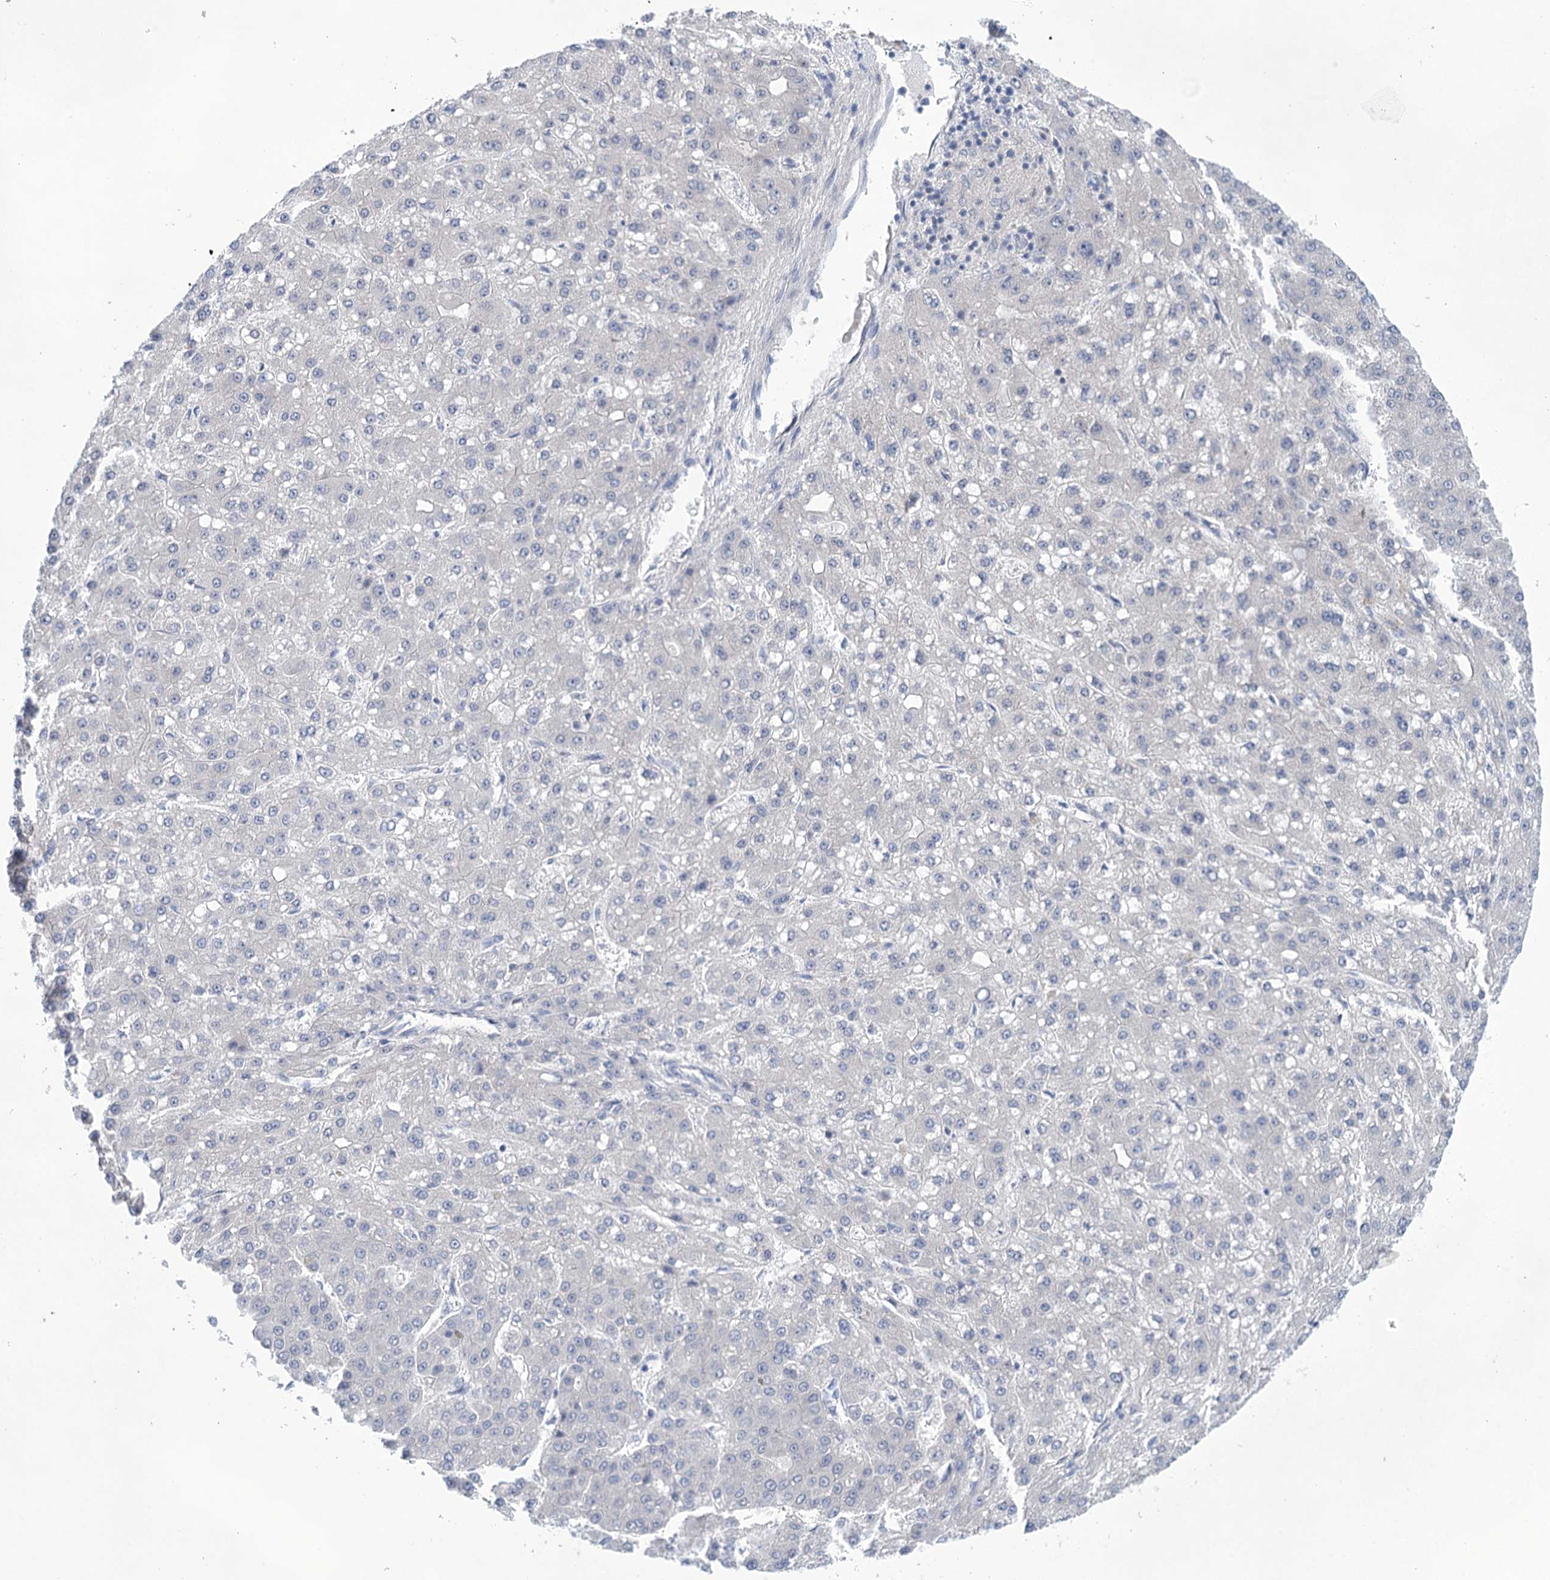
{"staining": {"intensity": "negative", "quantity": "none", "location": "none"}, "tissue": "liver cancer", "cell_type": "Tumor cells", "image_type": "cancer", "snomed": [{"axis": "morphology", "description": "Carcinoma, Hepatocellular, NOS"}, {"axis": "topography", "description": "Liver"}], "caption": "This is an IHC micrograph of liver cancer (hepatocellular carcinoma). There is no expression in tumor cells.", "gene": "LALBA", "patient": {"sex": "male", "age": 67}}